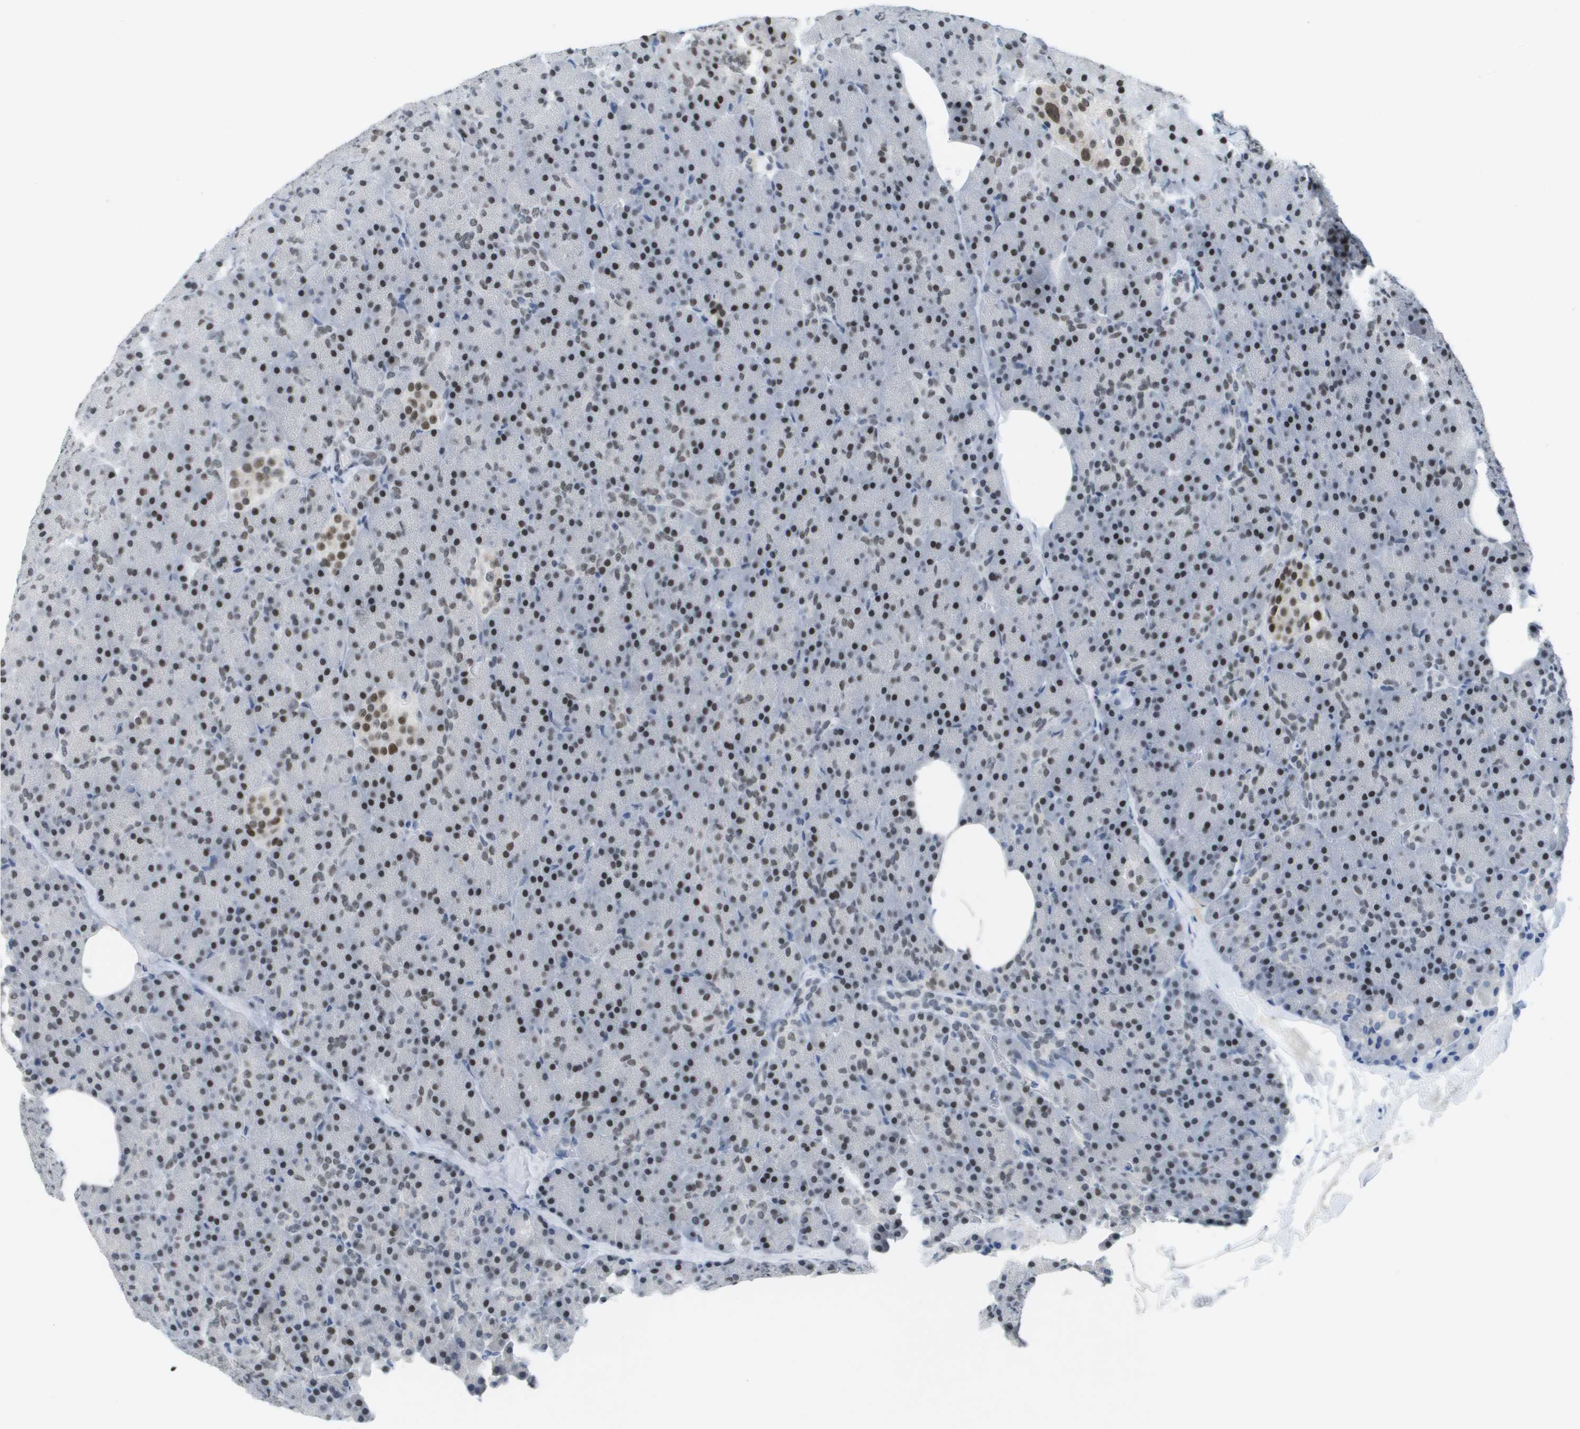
{"staining": {"intensity": "strong", "quantity": ">75%", "location": "nuclear"}, "tissue": "pancreas", "cell_type": "Exocrine glandular cells", "image_type": "normal", "snomed": [{"axis": "morphology", "description": "Normal tissue, NOS"}, {"axis": "topography", "description": "Pancreas"}], "caption": "This is a photomicrograph of immunohistochemistry (IHC) staining of benign pancreas, which shows strong expression in the nuclear of exocrine glandular cells.", "gene": "TP53RK", "patient": {"sex": "female", "age": 35}}